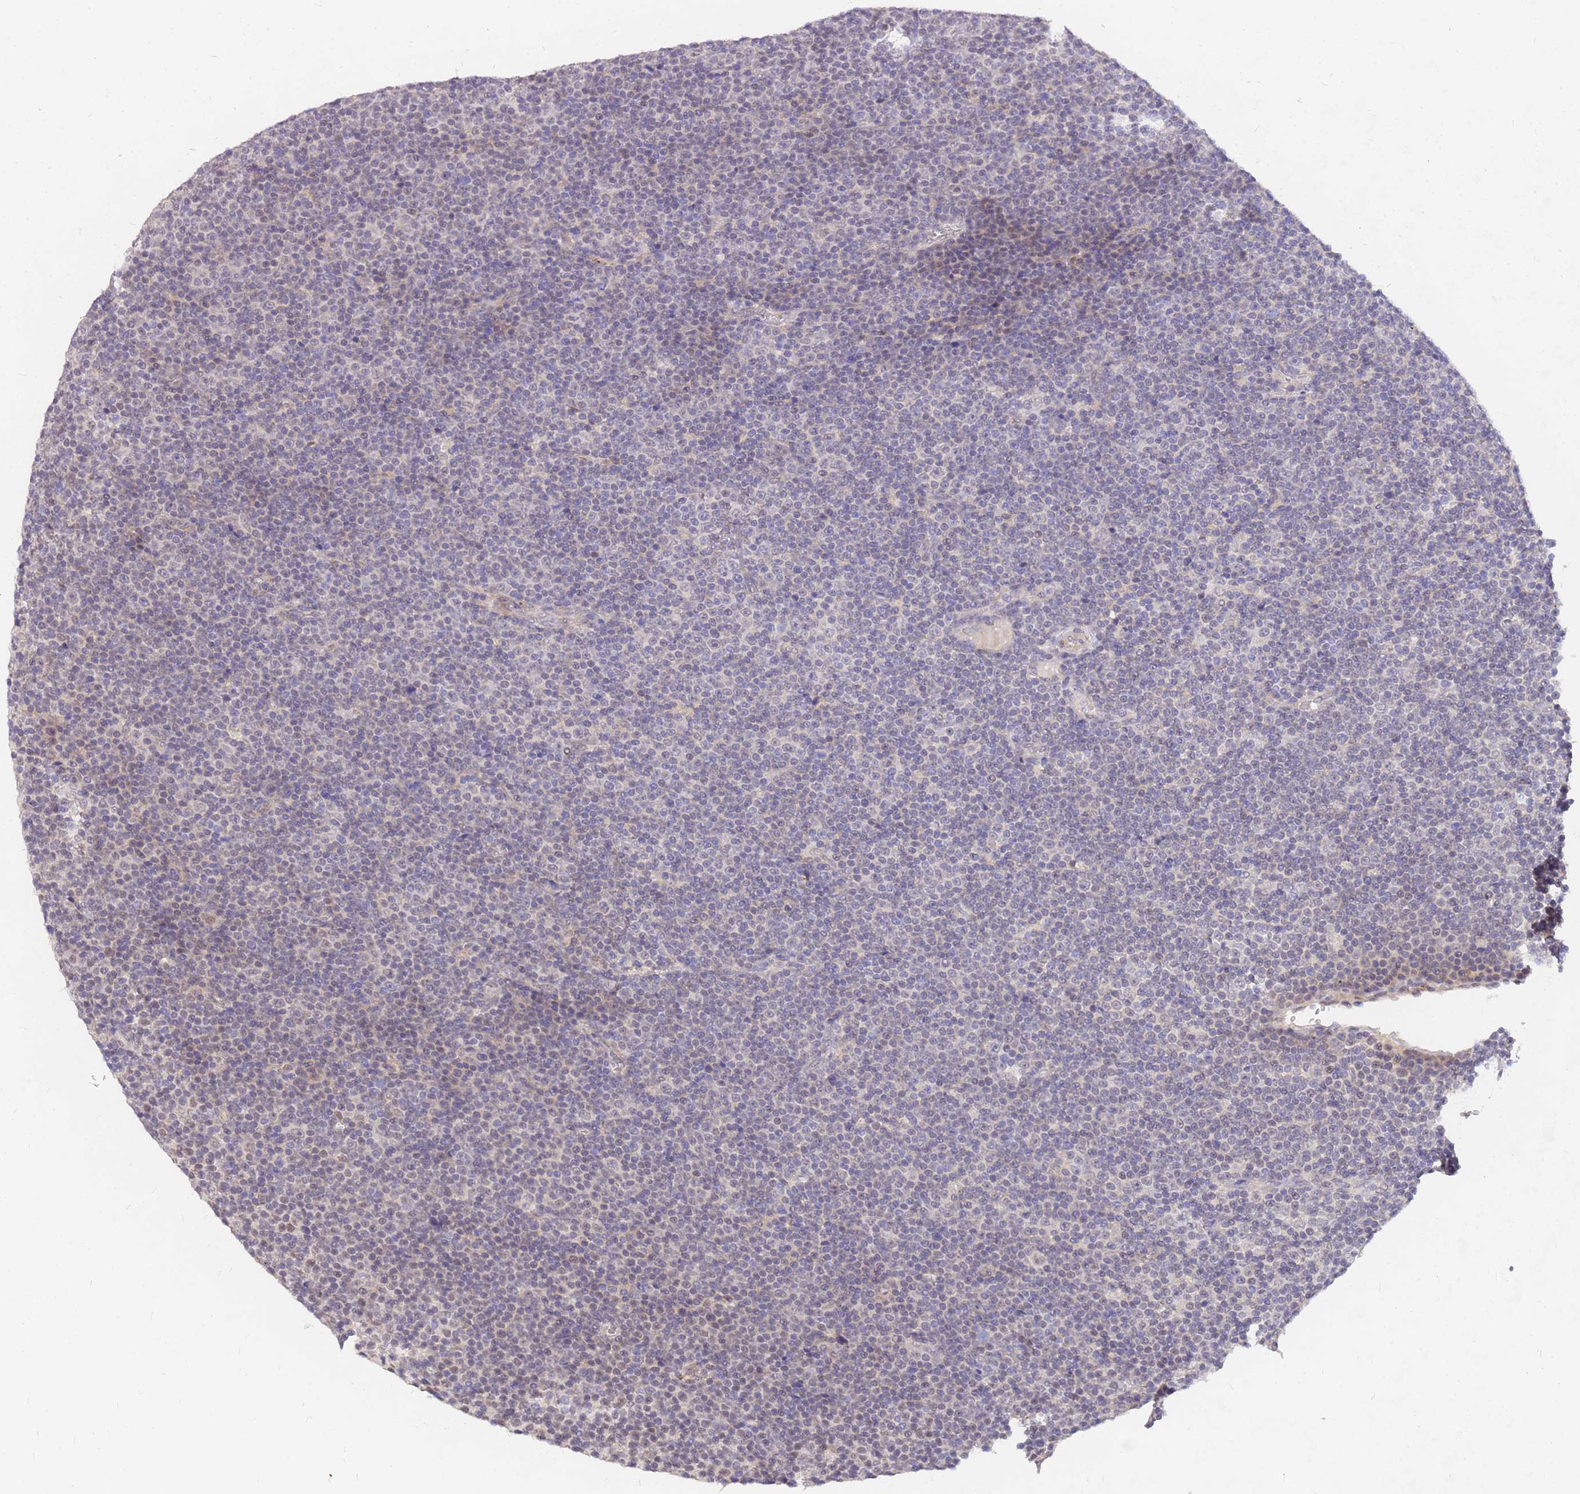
{"staining": {"intensity": "negative", "quantity": "none", "location": "none"}, "tissue": "lymphoma", "cell_type": "Tumor cells", "image_type": "cancer", "snomed": [{"axis": "morphology", "description": "Malignant lymphoma, non-Hodgkin's type, Low grade"}, {"axis": "topography", "description": "Lymph node"}], "caption": "Immunohistochemistry image of human low-grade malignant lymphoma, non-Hodgkin's type stained for a protein (brown), which shows no expression in tumor cells.", "gene": "S100PBP", "patient": {"sex": "female", "age": 67}}